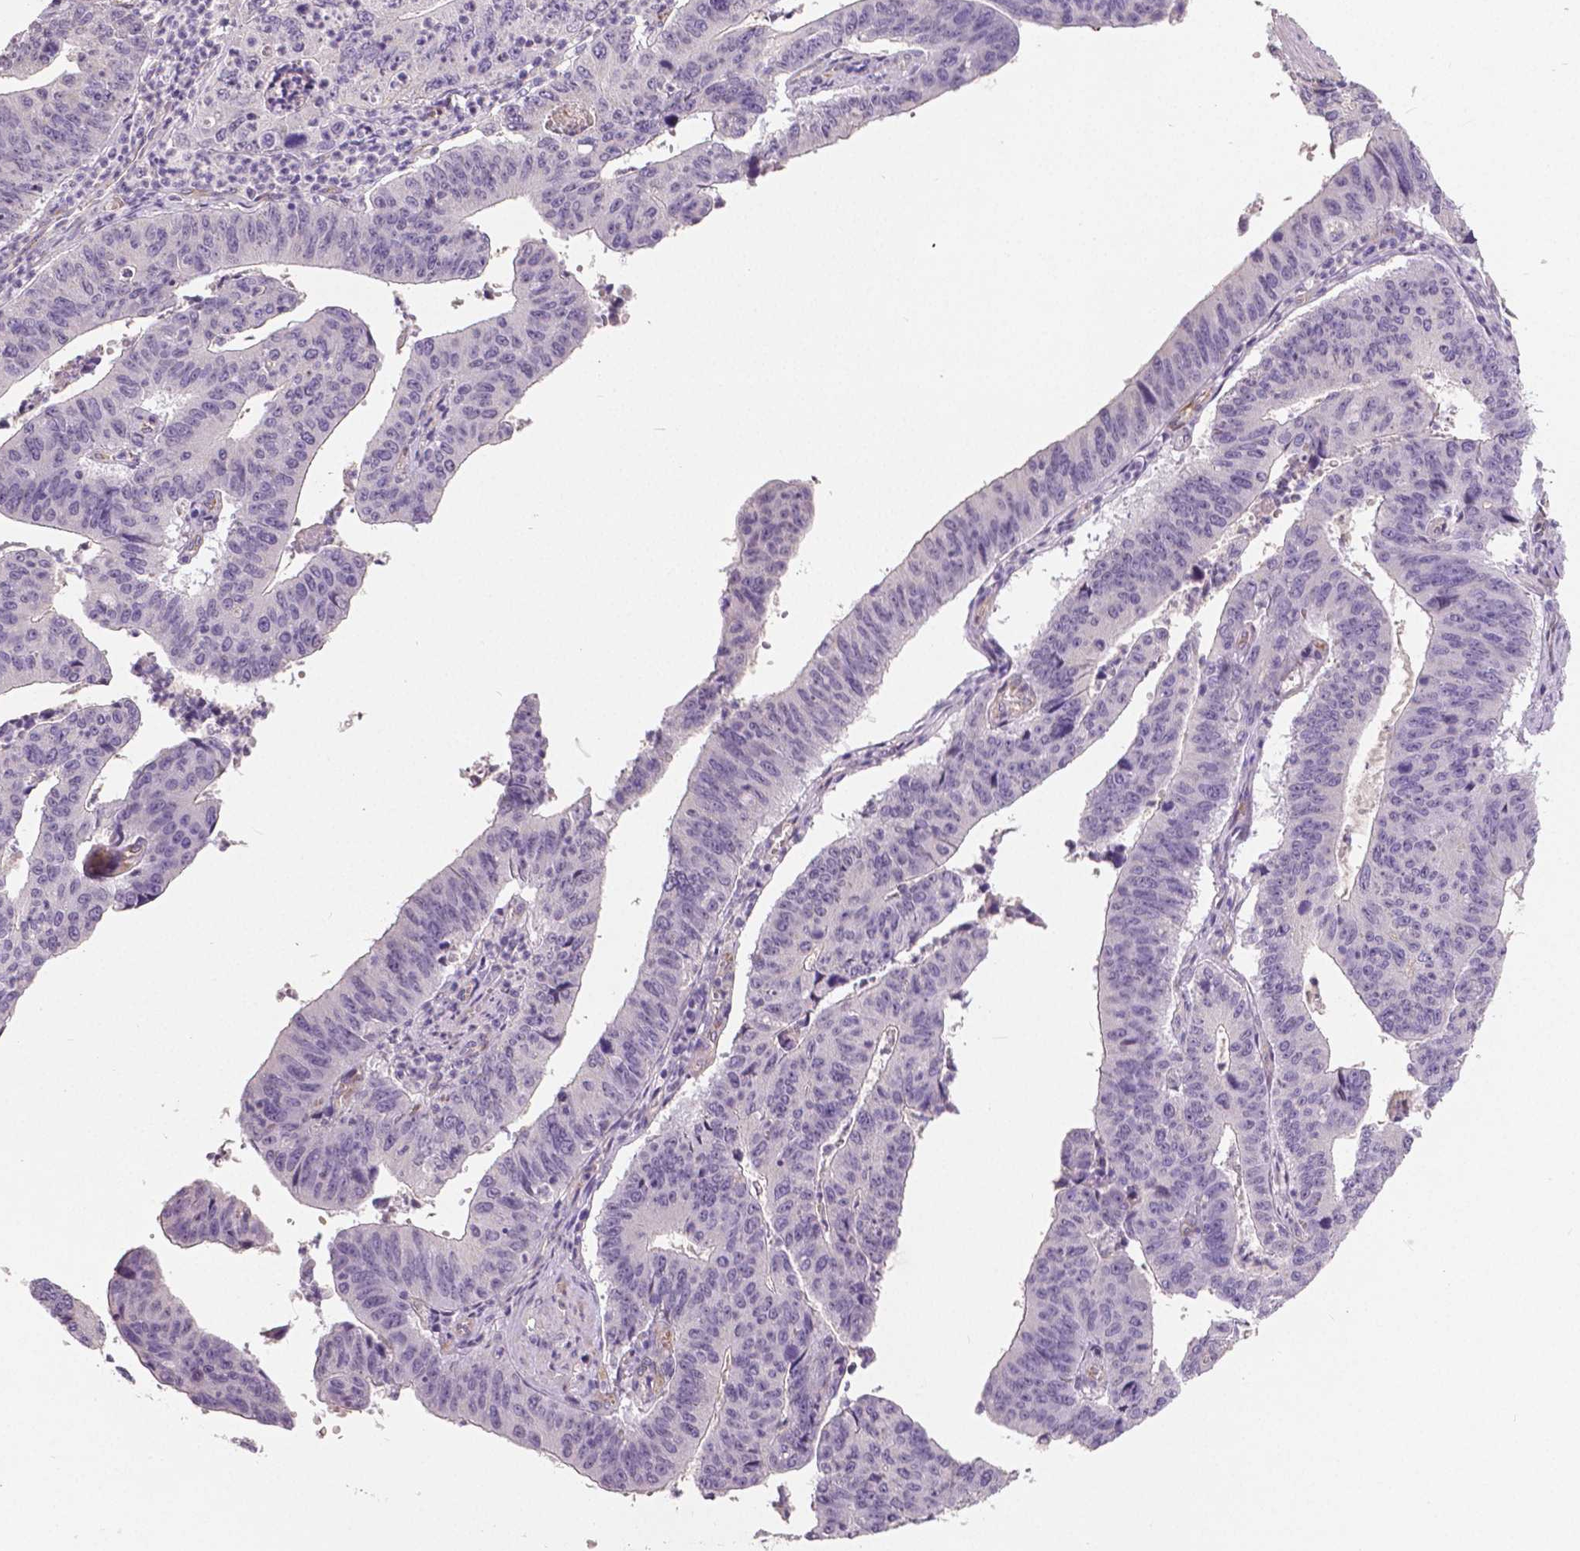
{"staining": {"intensity": "negative", "quantity": "none", "location": "none"}, "tissue": "stomach cancer", "cell_type": "Tumor cells", "image_type": "cancer", "snomed": [{"axis": "morphology", "description": "Adenocarcinoma, NOS"}, {"axis": "topography", "description": "Stomach"}], "caption": "A micrograph of human stomach adenocarcinoma is negative for staining in tumor cells.", "gene": "FLT1", "patient": {"sex": "male", "age": 59}}